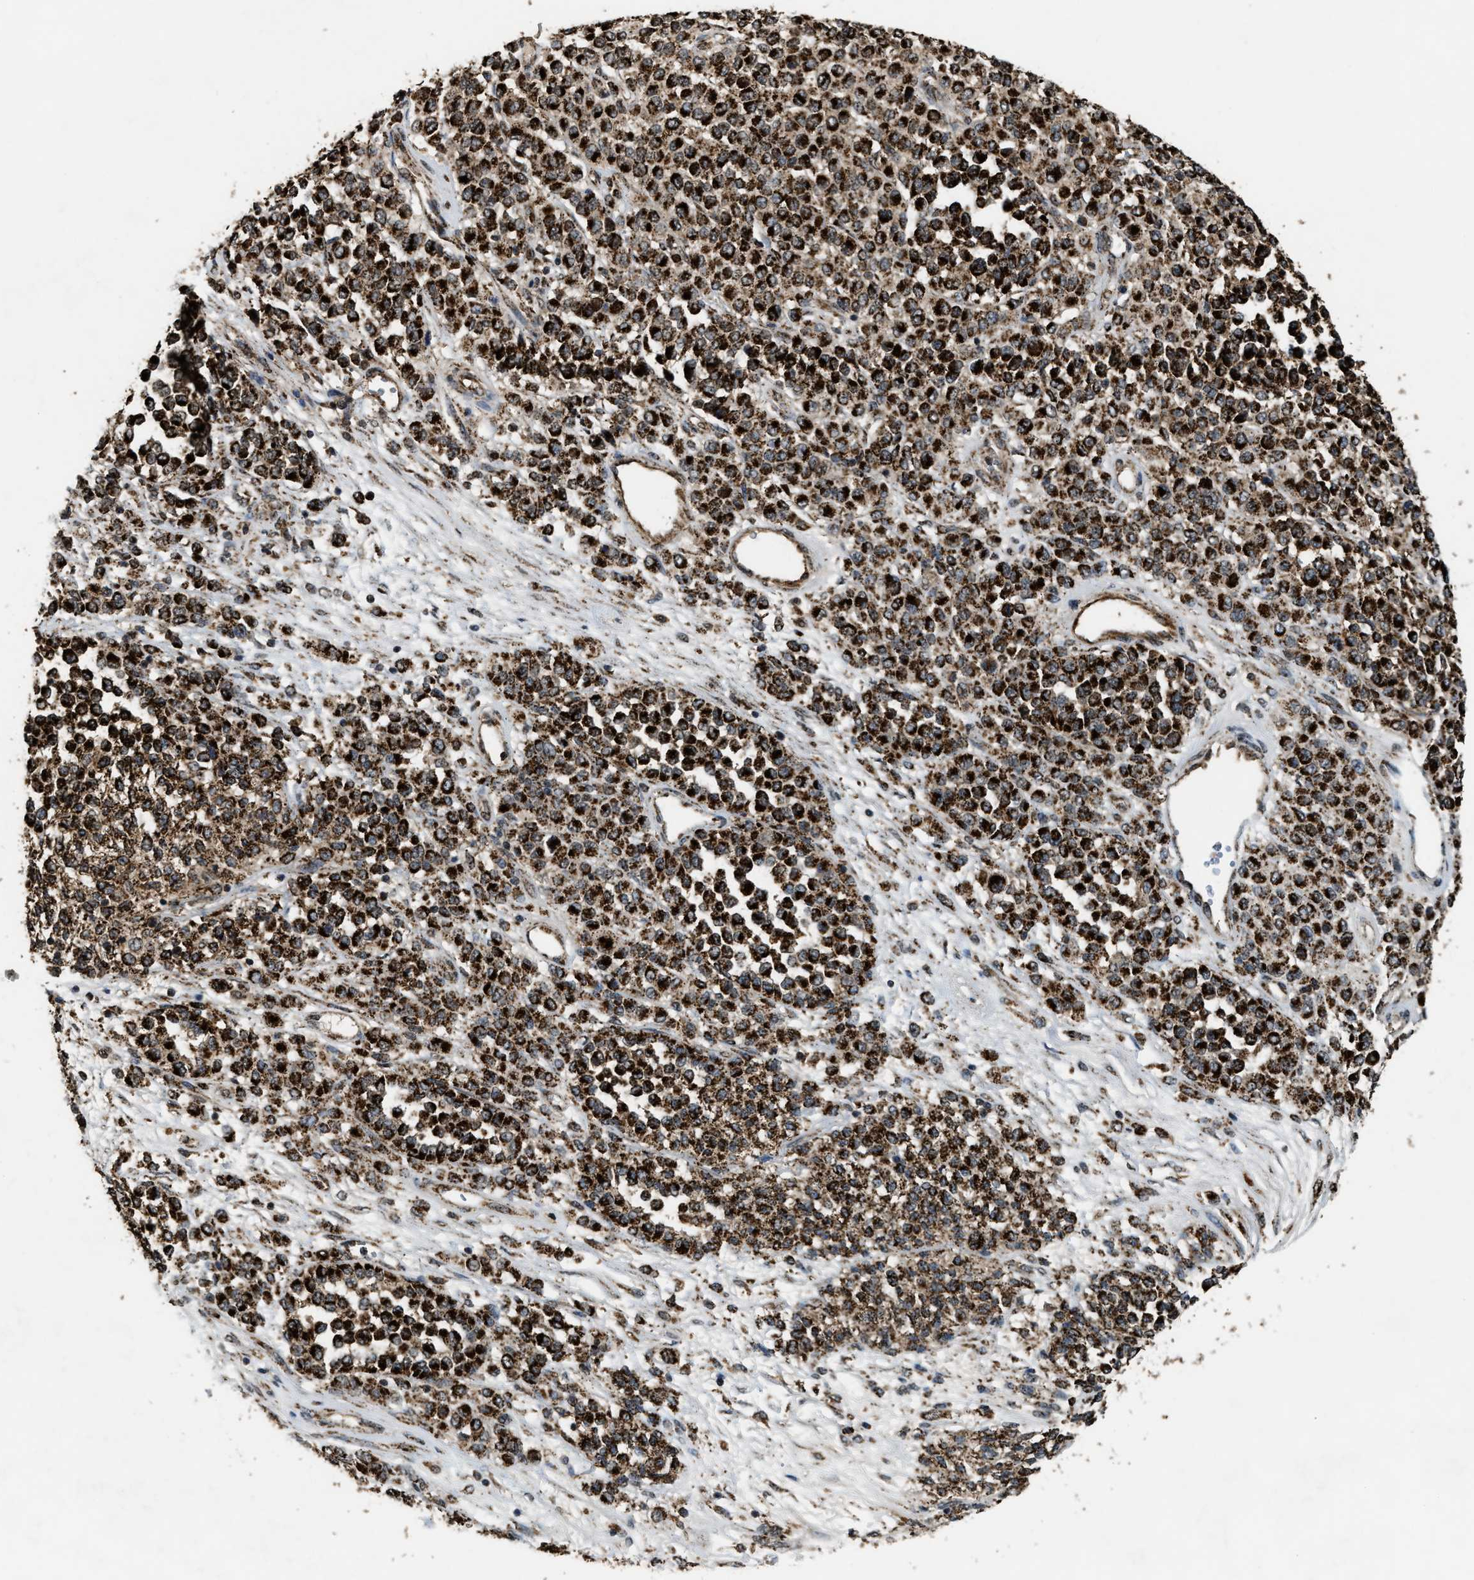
{"staining": {"intensity": "strong", "quantity": ">75%", "location": "cytoplasmic/membranous"}, "tissue": "melanoma", "cell_type": "Tumor cells", "image_type": "cancer", "snomed": [{"axis": "morphology", "description": "Malignant melanoma, Metastatic site"}, {"axis": "topography", "description": "Pancreas"}], "caption": "This is a histology image of immunohistochemistry staining of melanoma, which shows strong expression in the cytoplasmic/membranous of tumor cells.", "gene": "HIBADH", "patient": {"sex": "female", "age": 30}}